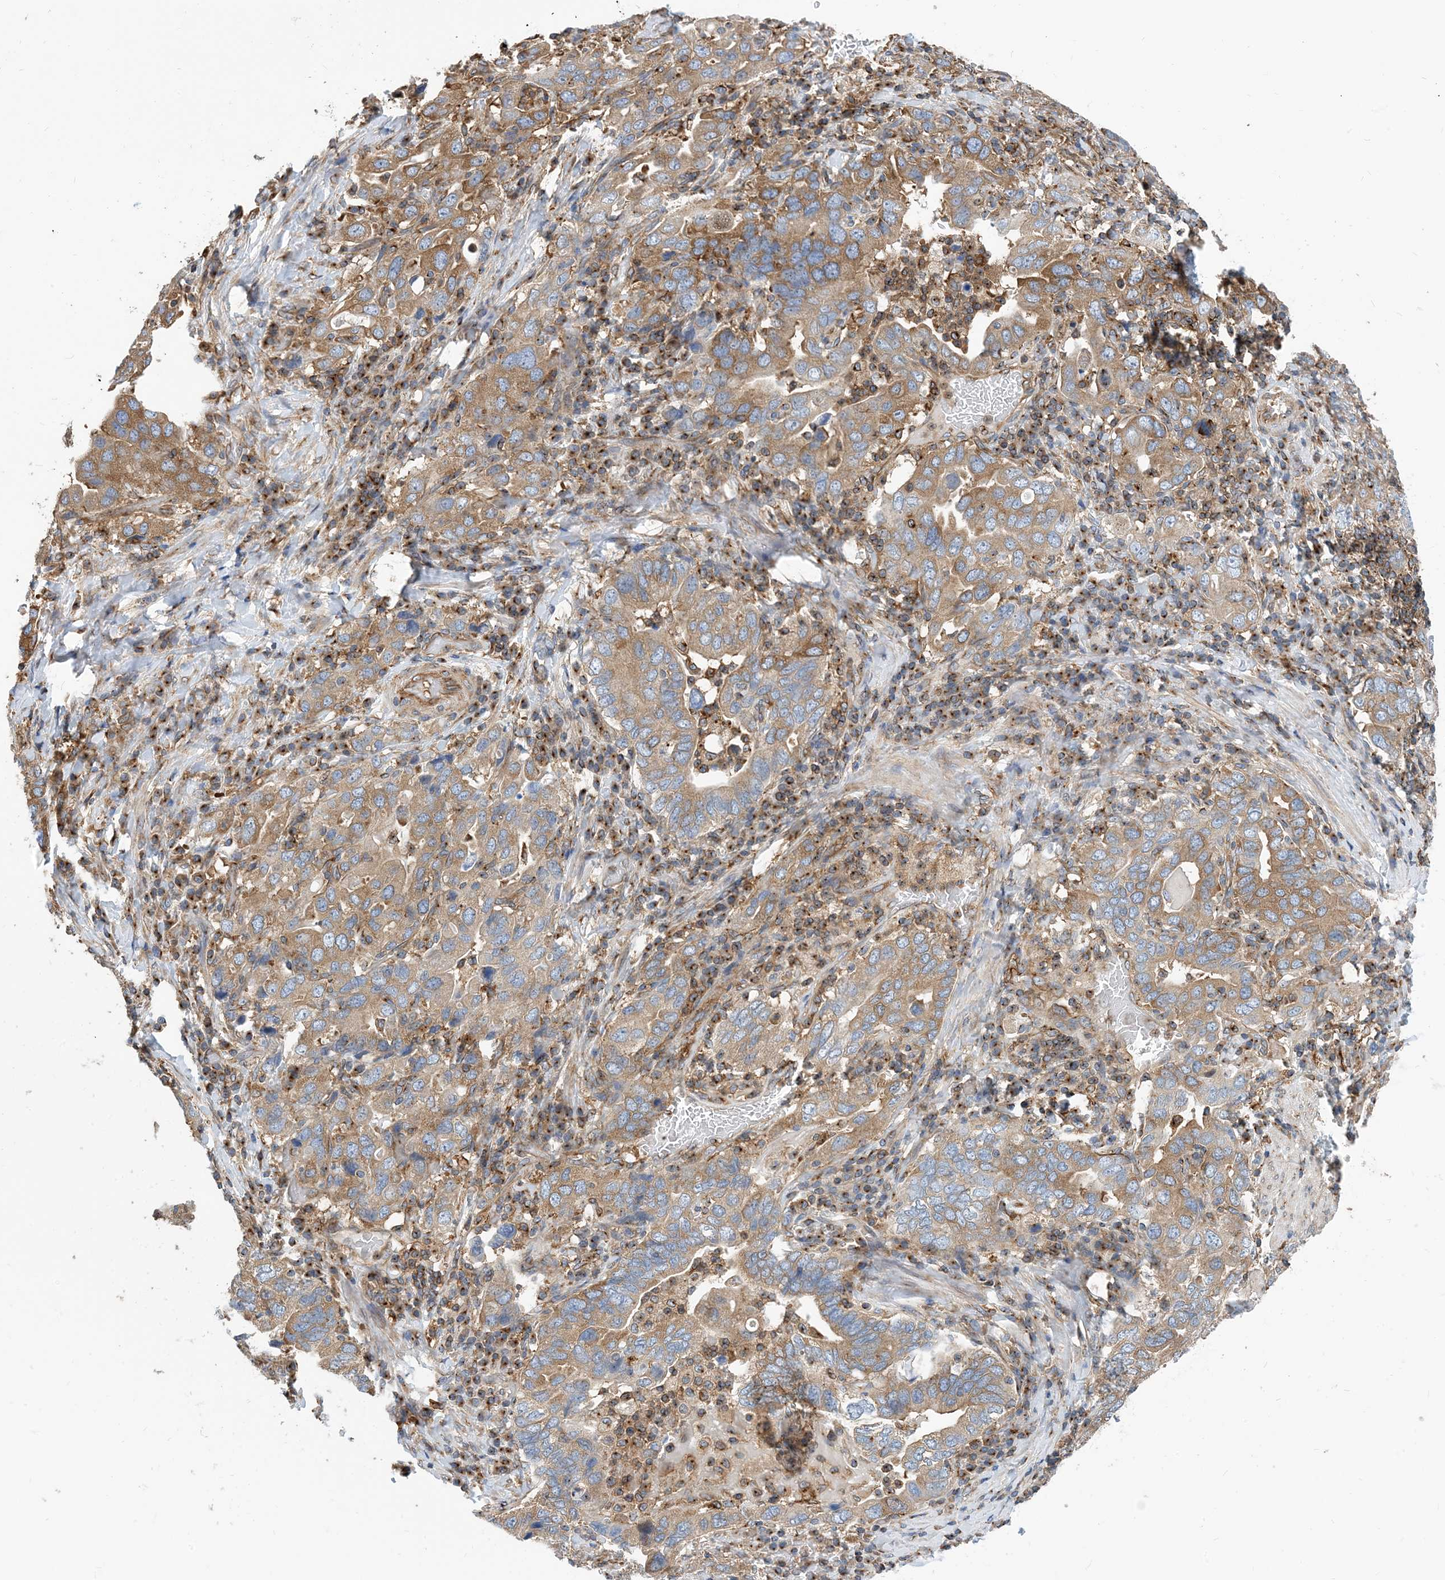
{"staining": {"intensity": "moderate", "quantity": ">75%", "location": "cytoplasmic/membranous"}, "tissue": "stomach cancer", "cell_type": "Tumor cells", "image_type": "cancer", "snomed": [{"axis": "morphology", "description": "Adenocarcinoma, NOS"}, {"axis": "topography", "description": "Stomach, upper"}], "caption": "Protein expression analysis of human adenocarcinoma (stomach) reveals moderate cytoplasmic/membranous positivity in approximately >75% of tumor cells.", "gene": "DYNC1LI1", "patient": {"sex": "male", "age": 62}}